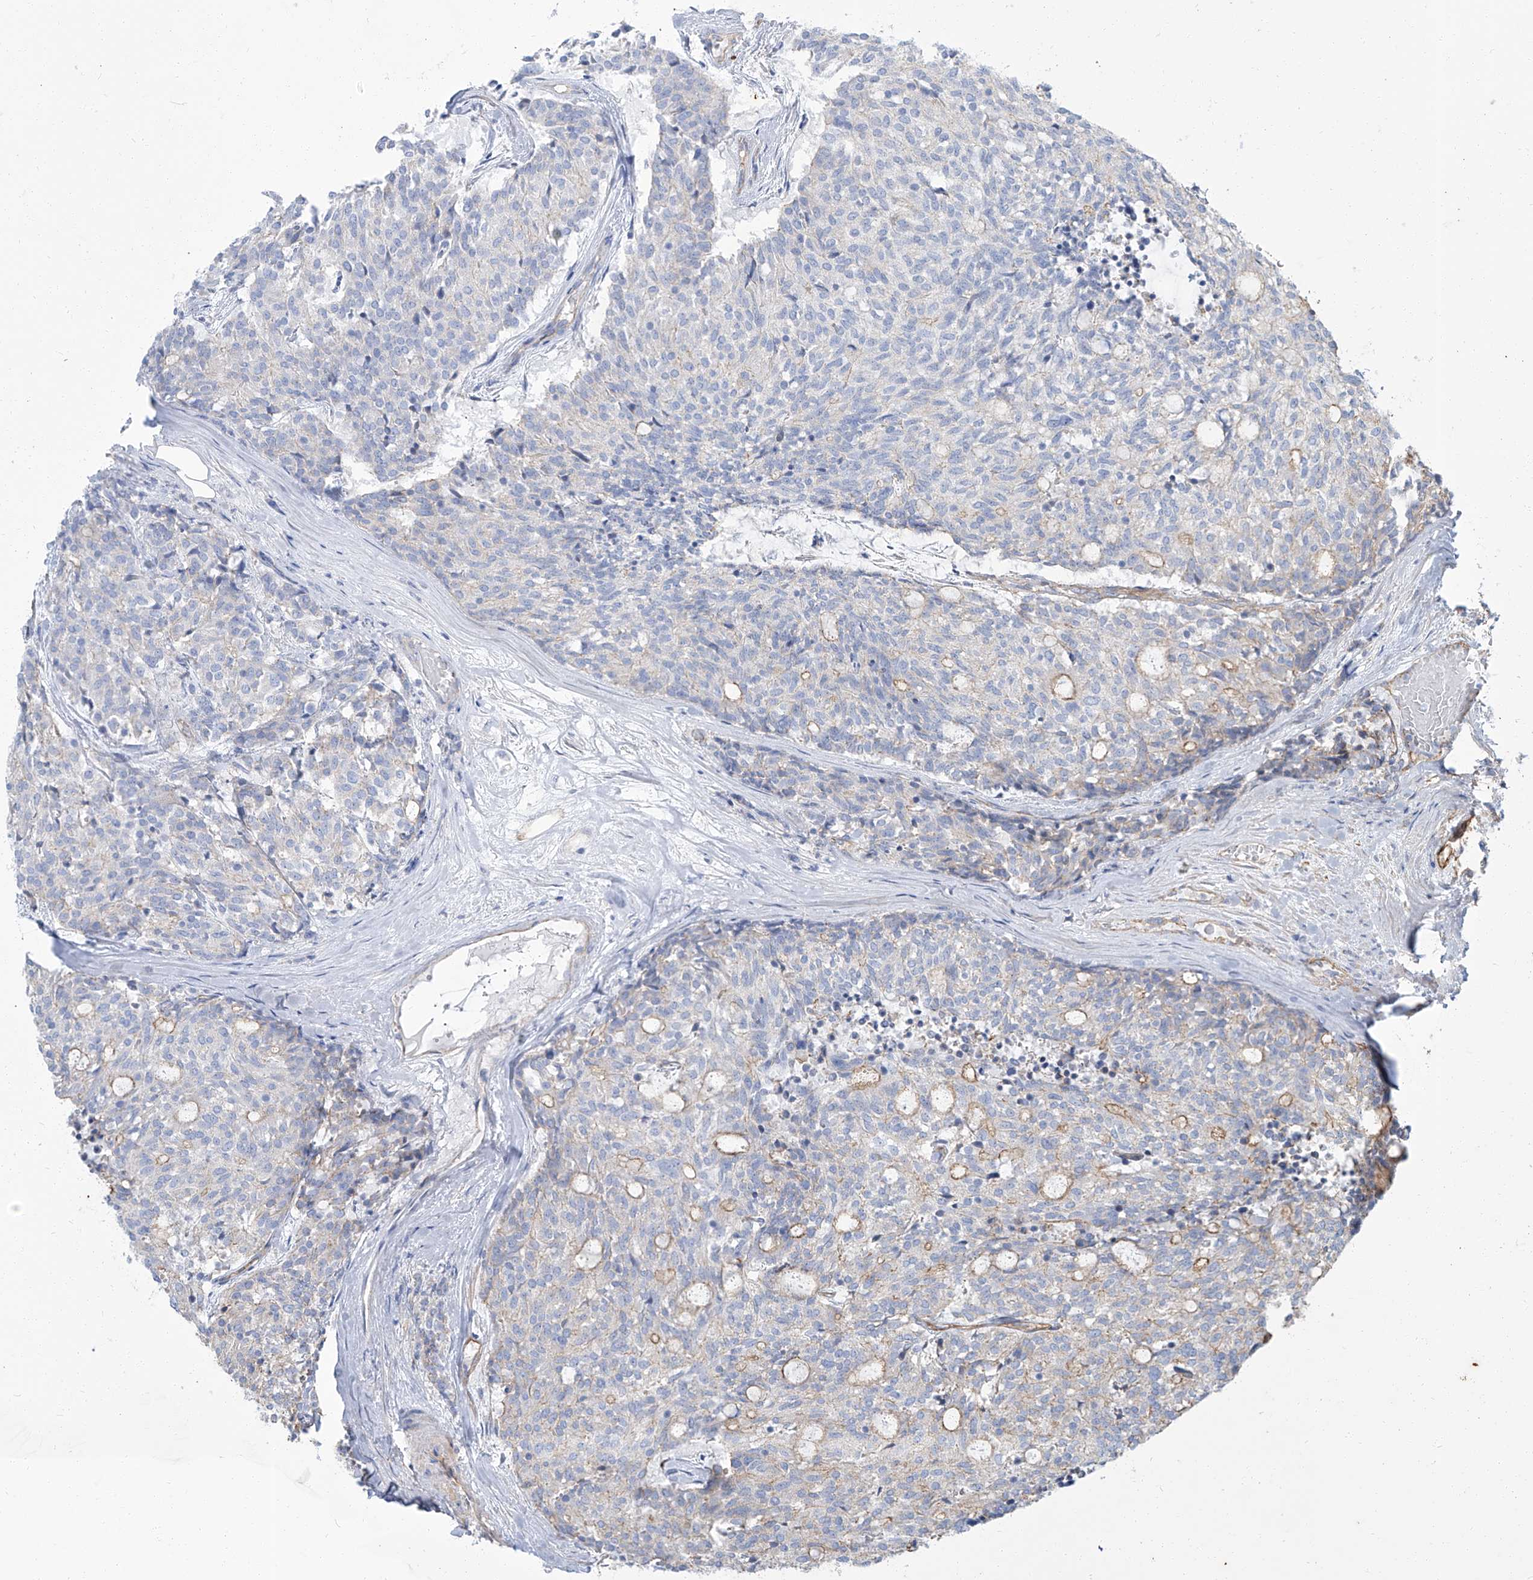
{"staining": {"intensity": "moderate", "quantity": "<25%", "location": "cytoplasmic/membranous"}, "tissue": "carcinoid", "cell_type": "Tumor cells", "image_type": "cancer", "snomed": [{"axis": "morphology", "description": "Carcinoid, malignant, NOS"}, {"axis": "topography", "description": "Pancreas"}], "caption": "The photomicrograph displays a brown stain indicating the presence of a protein in the cytoplasmic/membranous of tumor cells in carcinoid. The staining was performed using DAB, with brown indicating positive protein expression. Nuclei are stained blue with hematoxylin.", "gene": "TXLNB", "patient": {"sex": "female", "age": 54}}